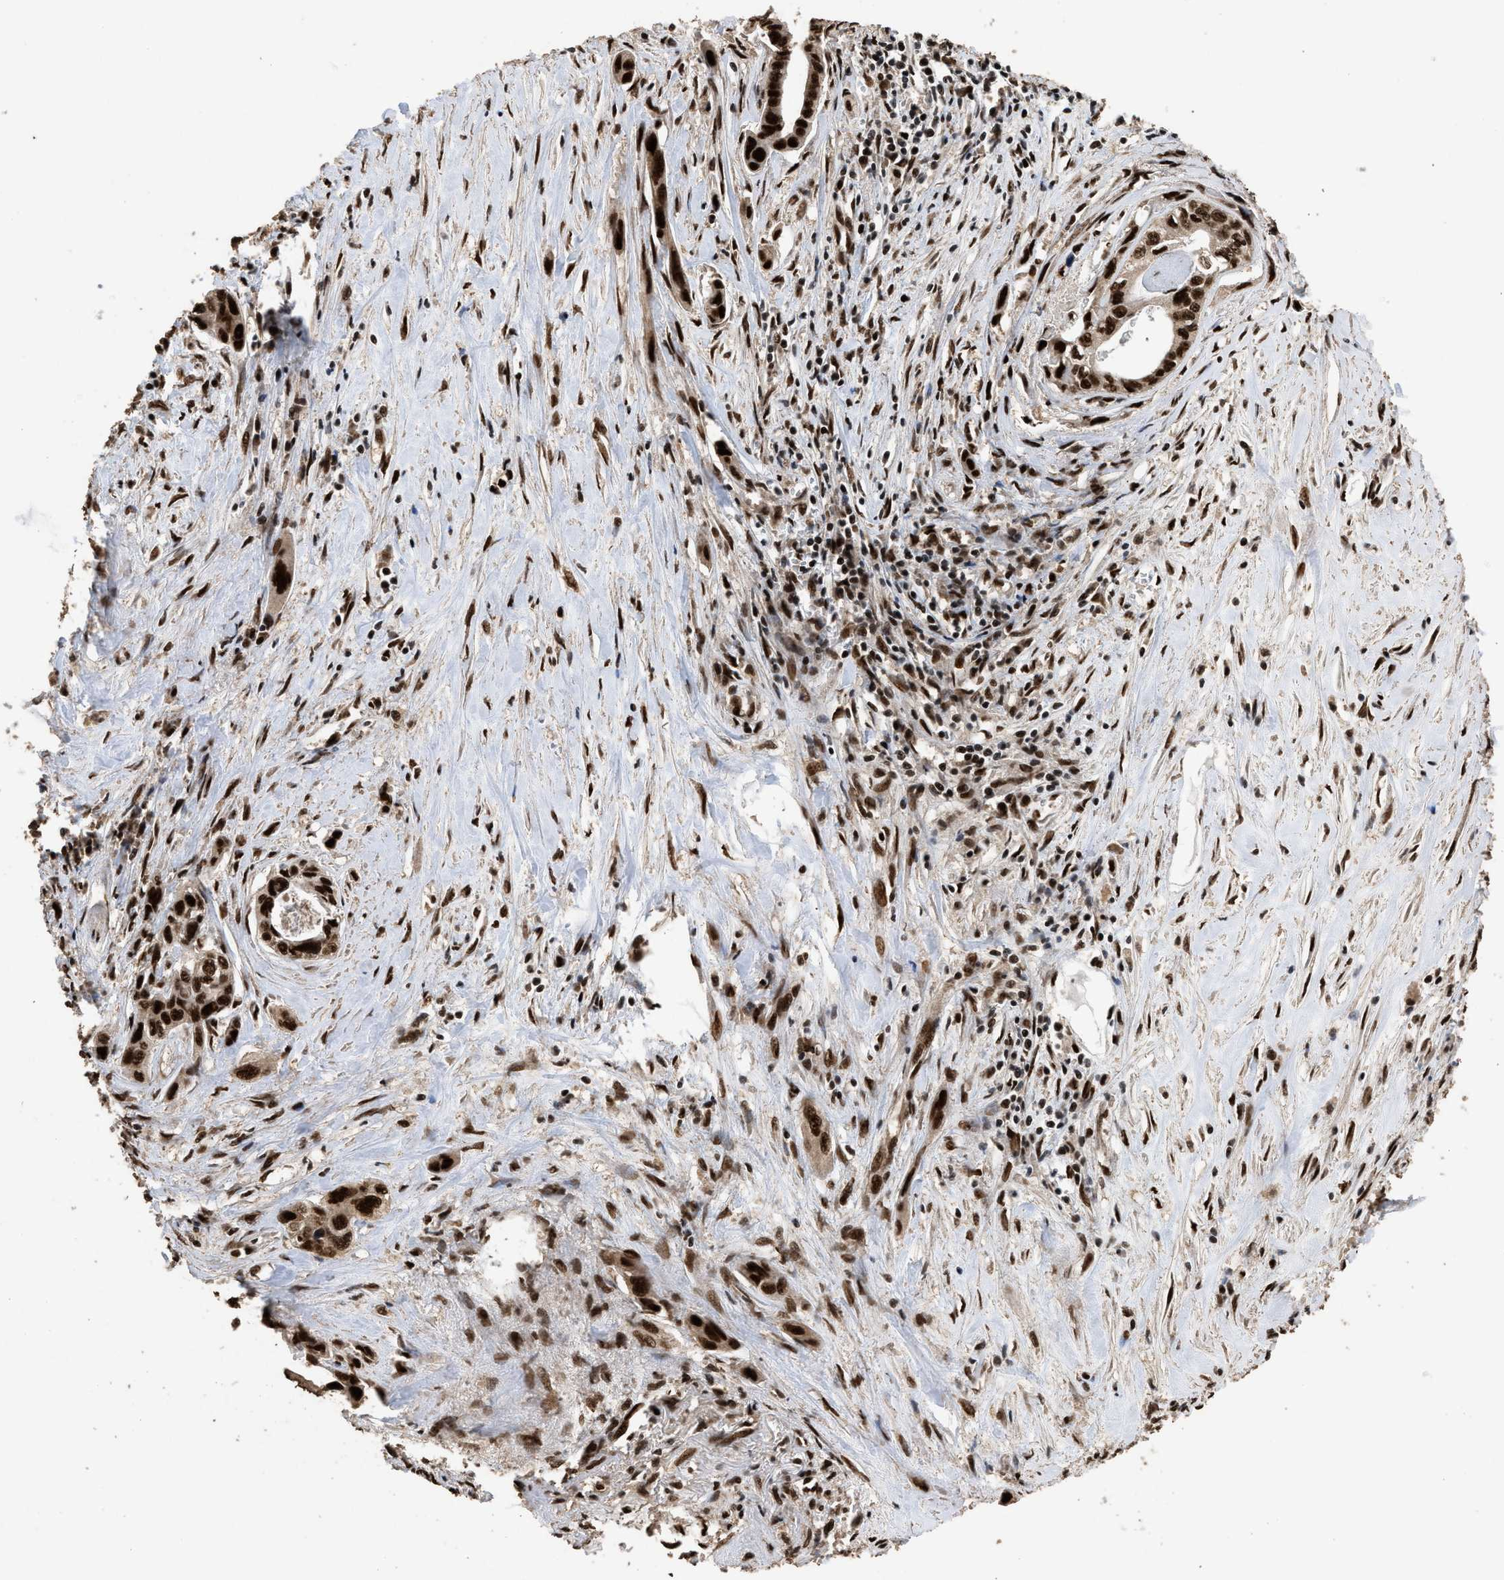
{"staining": {"intensity": "strong", "quantity": ">75%", "location": "nuclear"}, "tissue": "pancreatic cancer", "cell_type": "Tumor cells", "image_type": "cancer", "snomed": [{"axis": "morphology", "description": "Adenocarcinoma, NOS"}, {"axis": "topography", "description": "Pancreas"}], "caption": "Adenocarcinoma (pancreatic) tissue displays strong nuclear staining in about >75% of tumor cells", "gene": "PPP4R3B", "patient": {"sex": "male", "age": 73}}